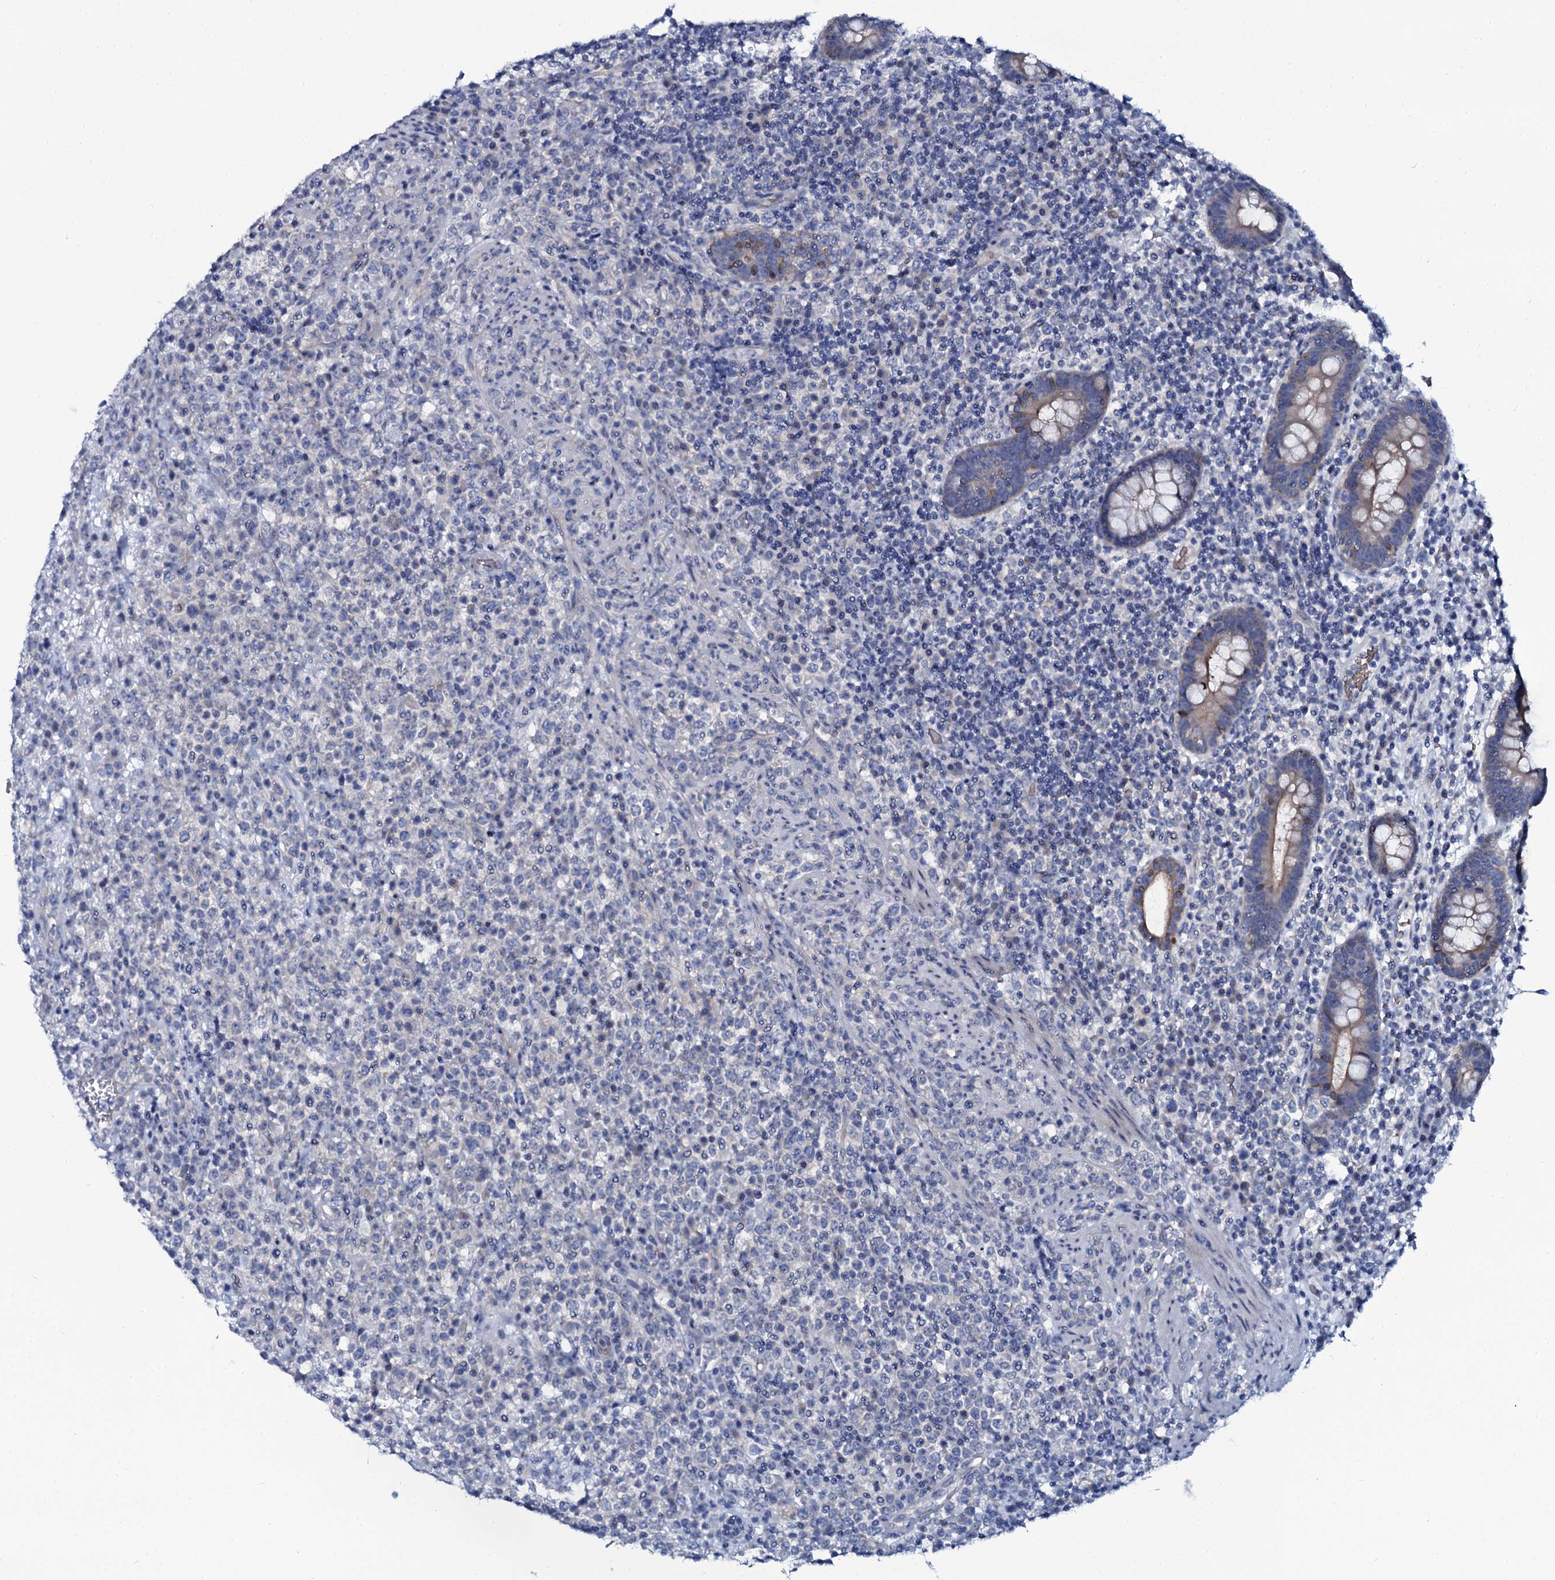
{"staining": {"intensity": "negative", "quantity": "none", "location": "none"}, "tissue": "lymphoma", "cell_type": "Tumor cells", "image_type": "cancer", "snomed": [{"axis": "morphology", "description": "Malignant lymphoma, non-Hodgkin's type, High grade"}, {"axis": "topography", "description": "Colon"}], "caption": "High-grade malignant lymphoma, non-Hodgkin's type stained for a protein using immunohistochemistry (IHC) demonstrates no staining tumor cells.", "gene": "C10orf88", "patient": {"sex": "female", "age": 53}}